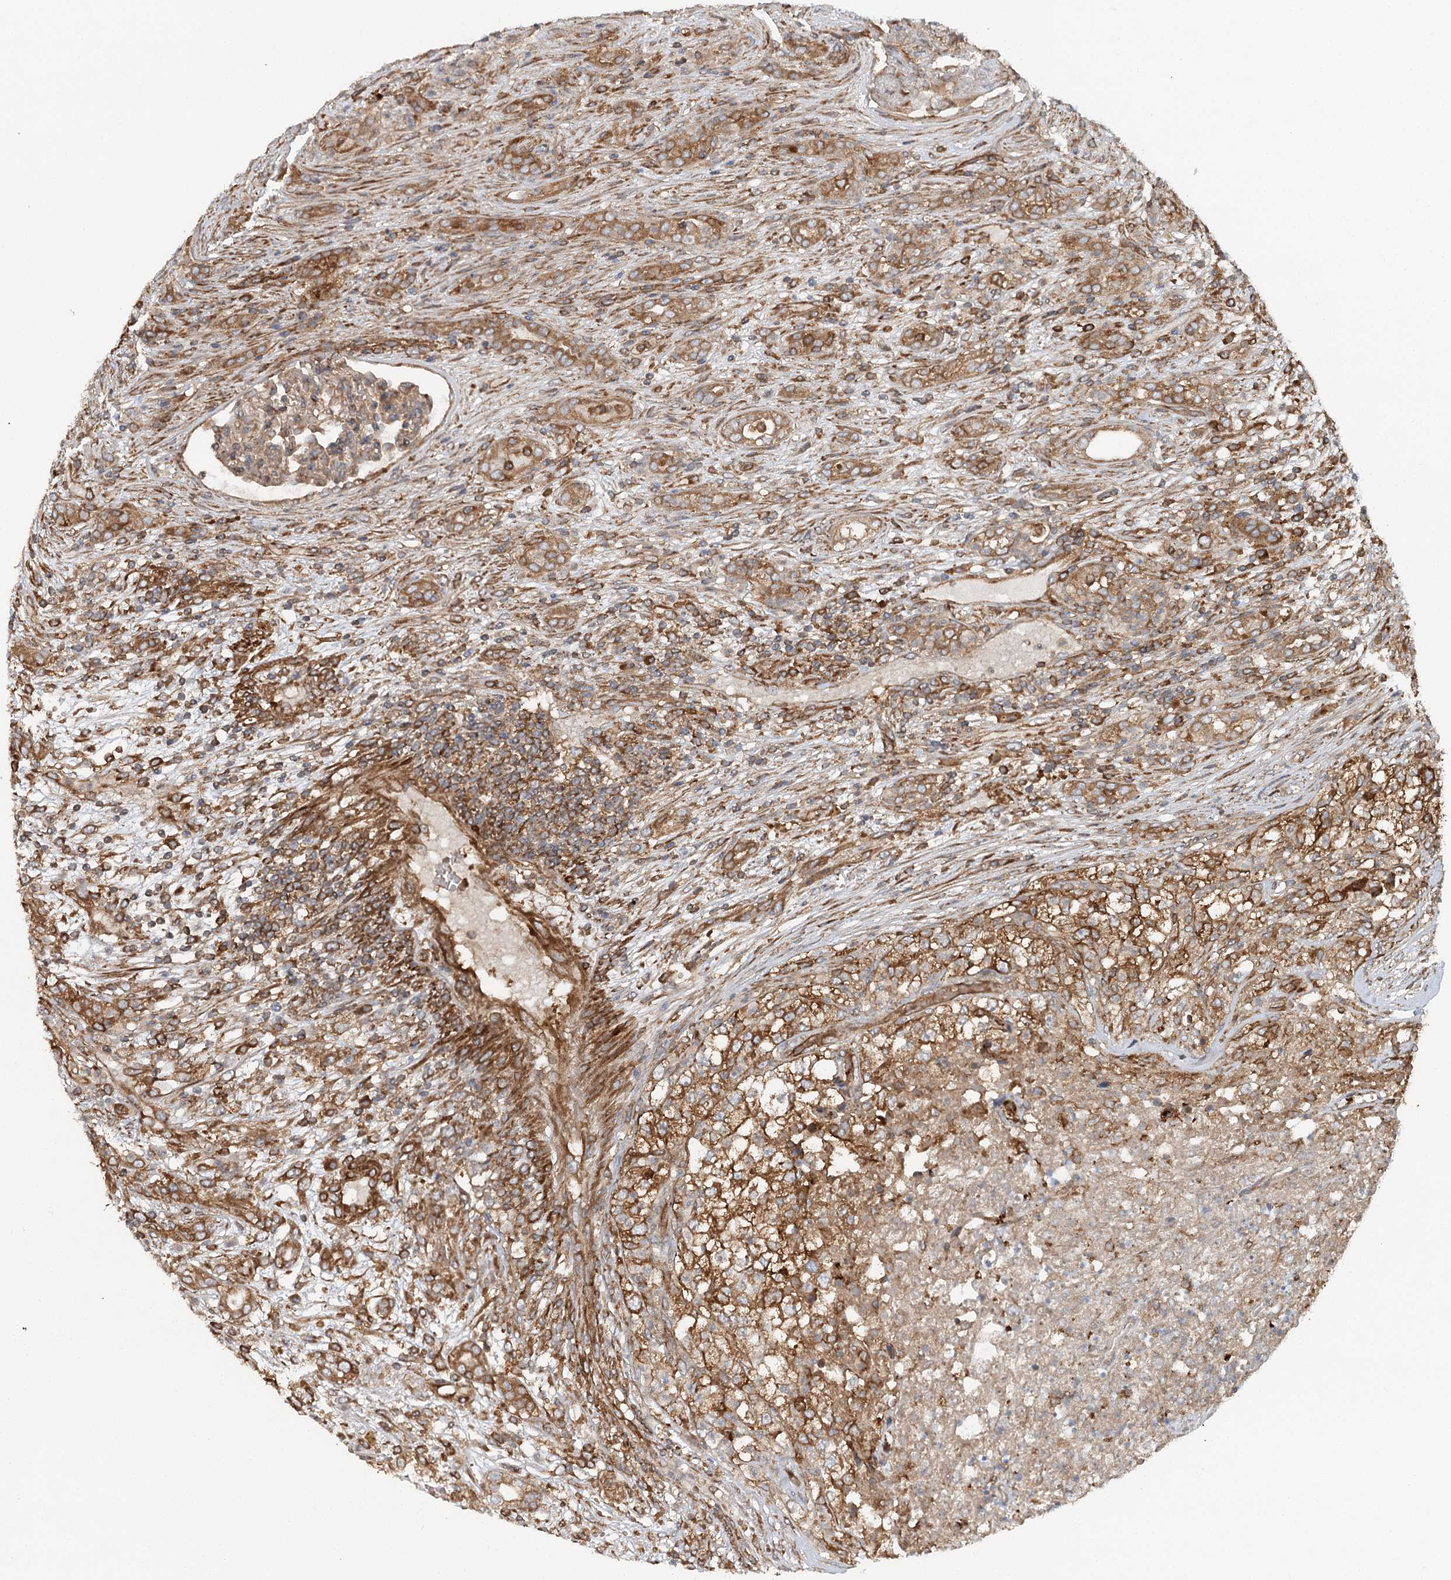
{"staining": {"intensity": "moderate", "quantity": ">75%", "location": "cytoplasmic/membranous"}, "tissue": "renal cancer", "cell_type": "Tumor cells", "image_type": "cancer", "snomed": [{"axis": "morphology", "description": "Adenocarcinoma, NOS"}, {"axis": "topography", "description": "Kidney"}], "caption": "Renal cancer (adenocarcinoma) tissue demonstrates moderate cytoplasmic/membranous staining in approximately >75% of tumor cells The protein of interest is stained brown, and the nuclei are stained in blue (DAB (3,3'-diaminobenzidine) IHC with brightfield microscopy, high magnification).", "gene": "PAIP2", "patient": {"sex": "female", "age": 54}}